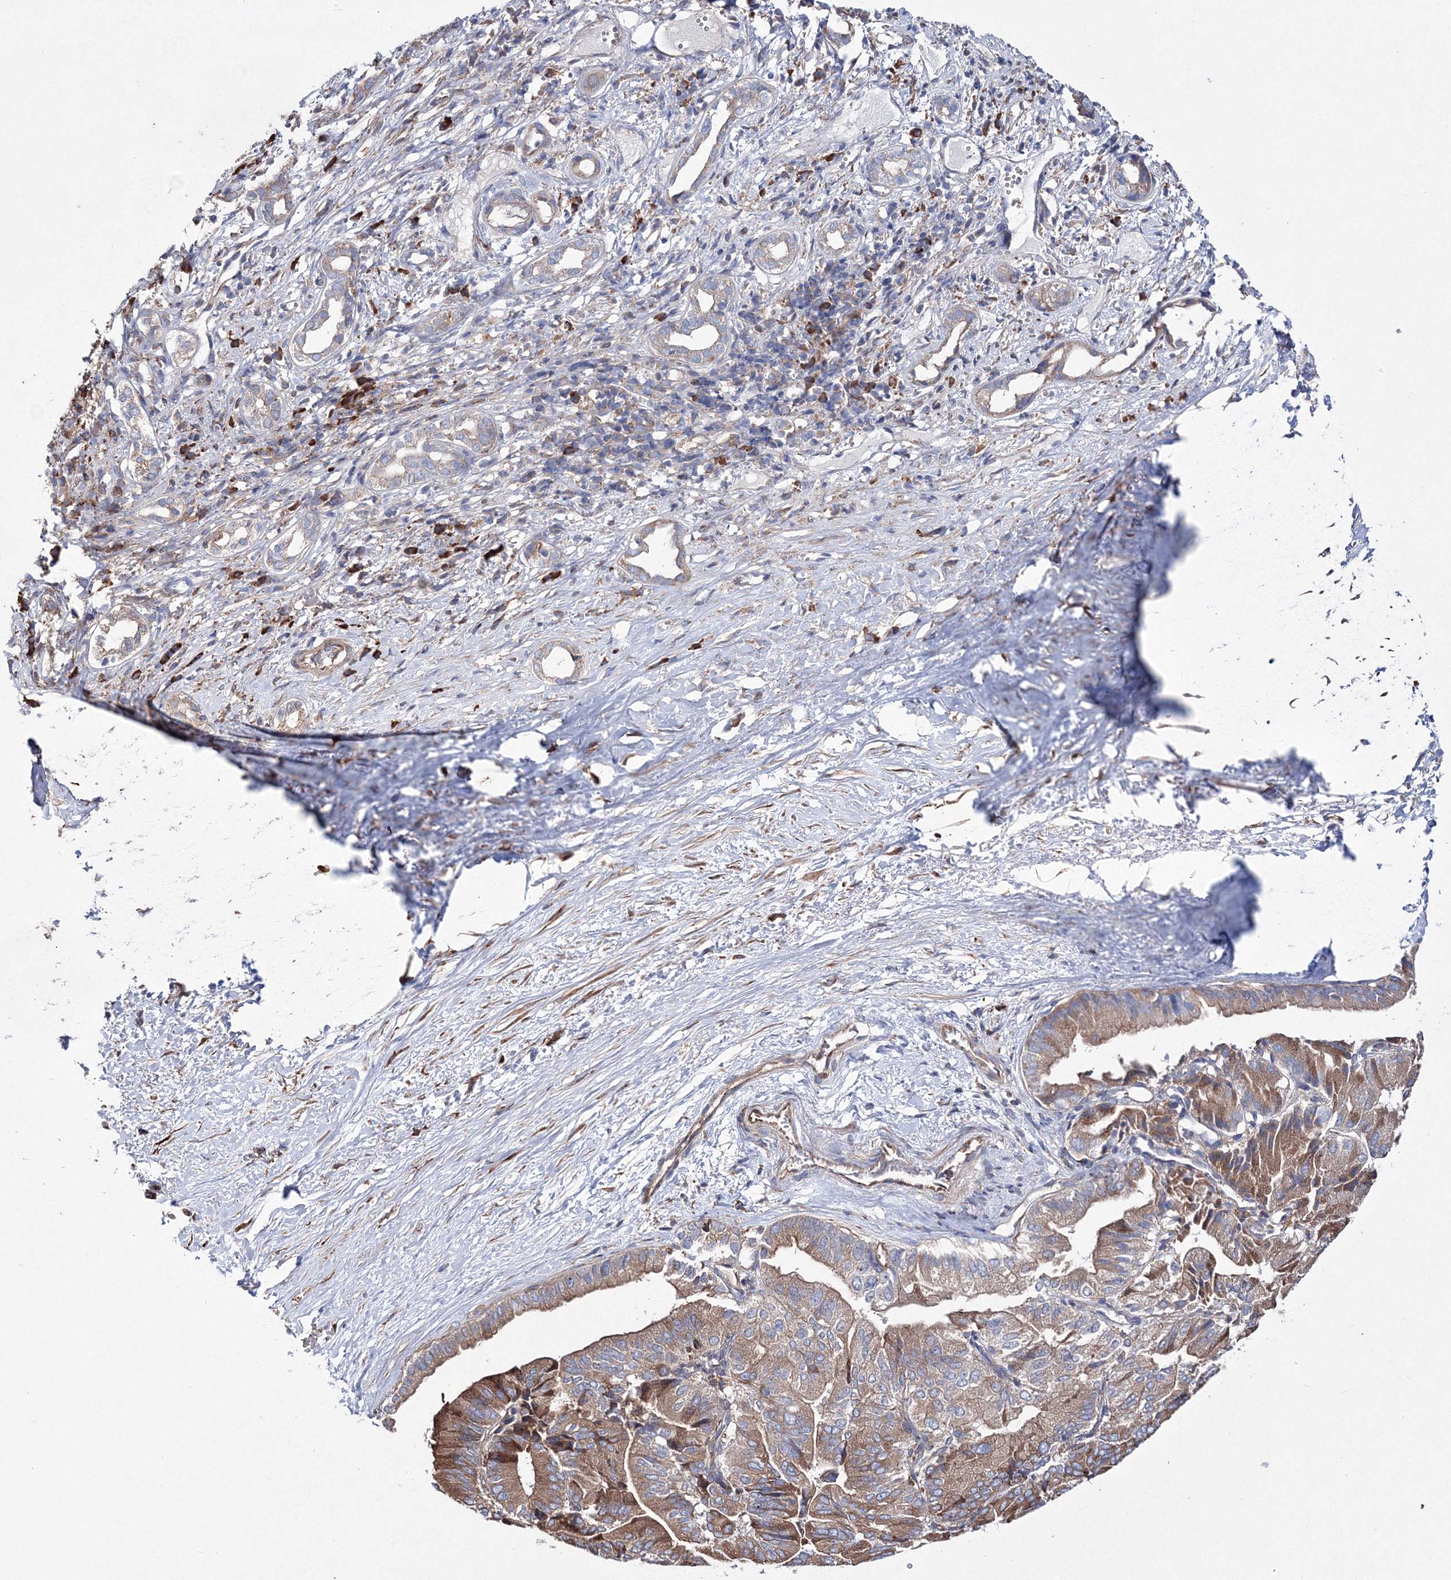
{"staining": {"intensity": "moderate", "quantity": ">75%", "location": "cytoplasmic/membranous"}, "tissue": "liver cancer", "cell_type": "Tumor cells", "image_type": "cancer", "snomed": [{"axis": "morphology", "description": "Cholangiocarcinoma"}, {"axis": "topography", "description": "Liver"}], "caption": "Liver cancer stained with a brown dye demonstrates moderate cytoplasmic/membranous positive positivity in approximately >75% of tumor cells.", "gene": "VPS8", "patient": {"sex": "female", "age": 75}}